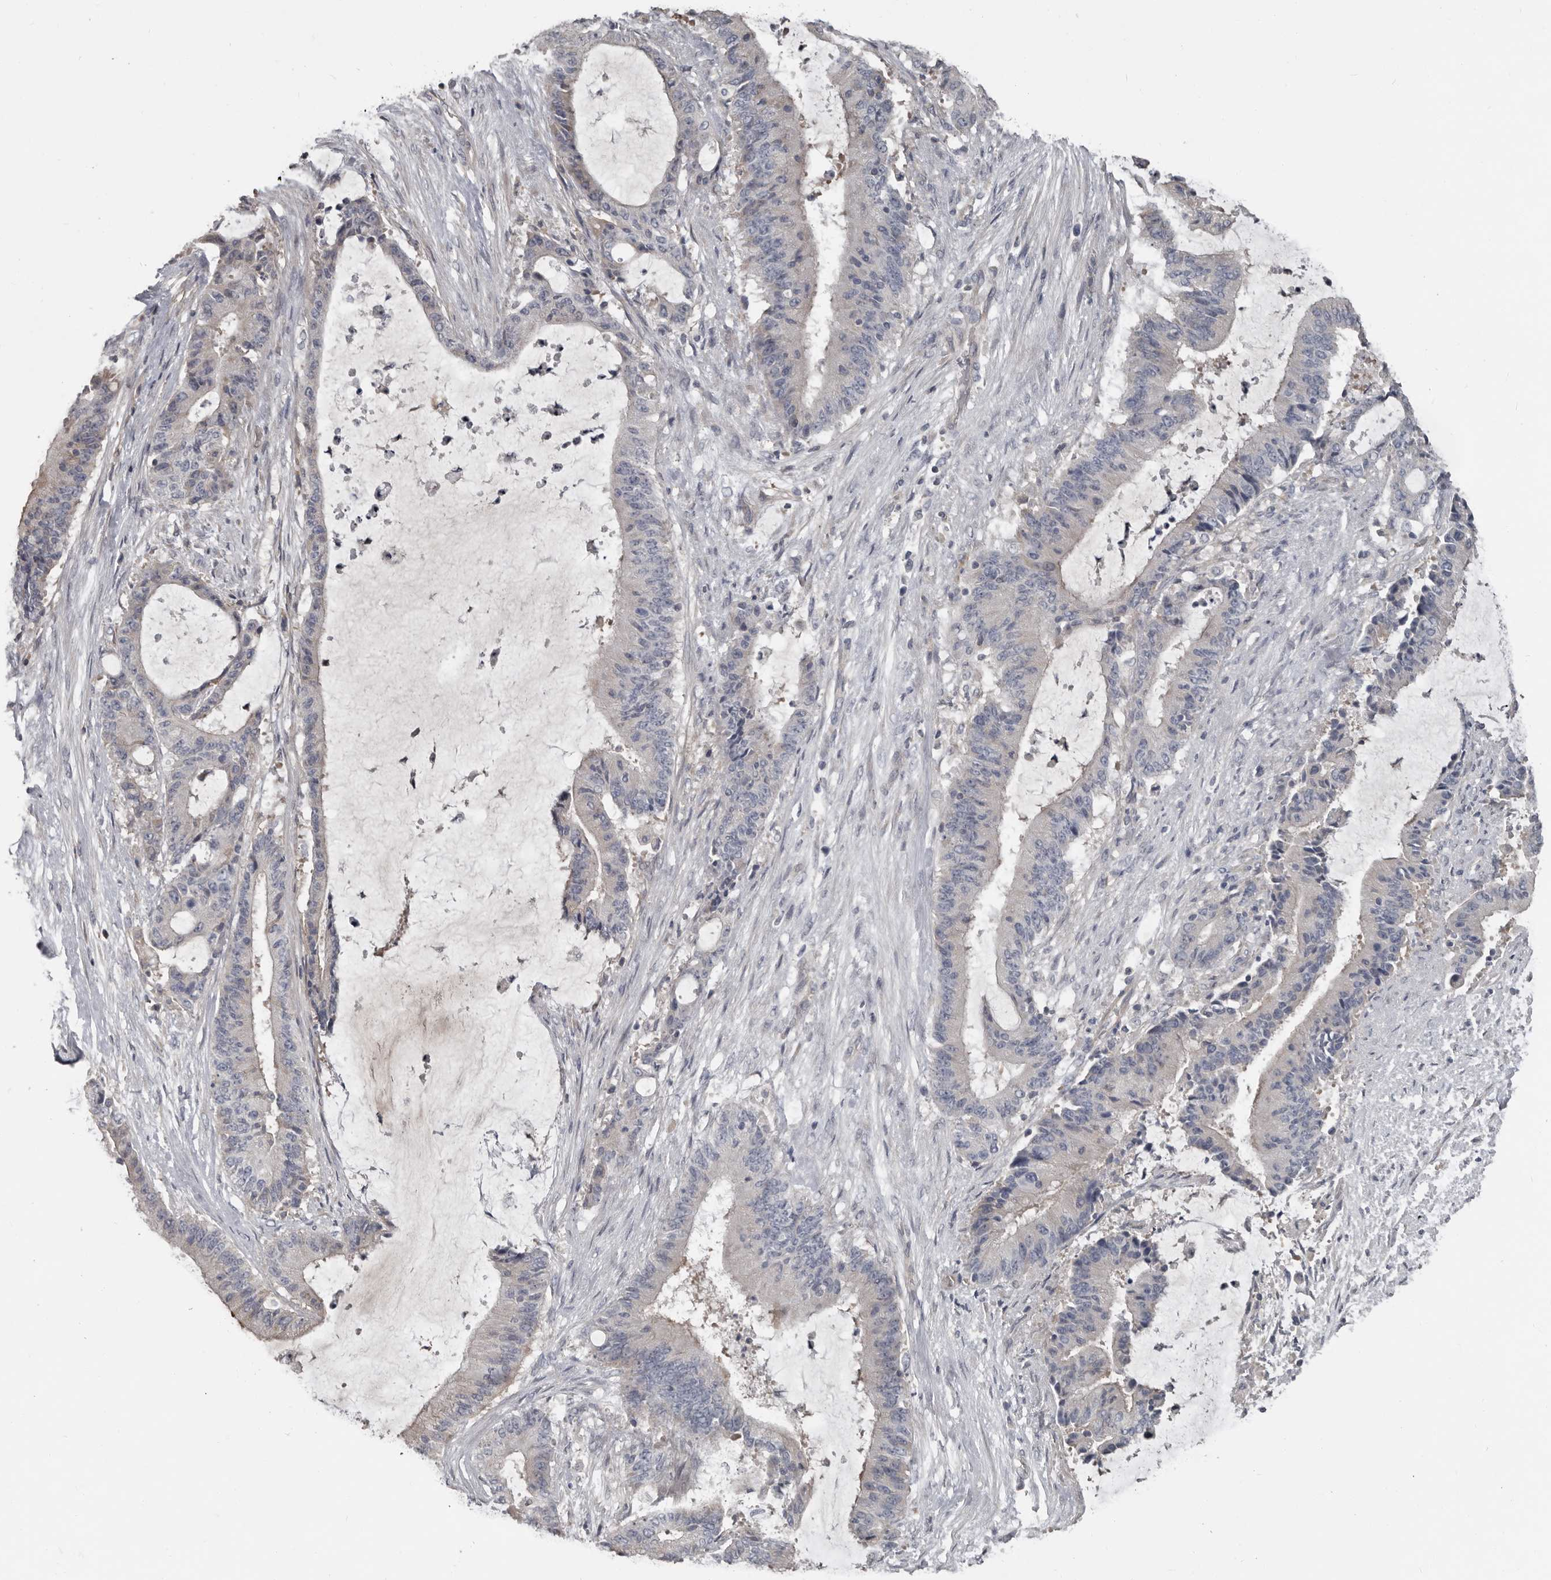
{"staining": {"intensity": "negative", "quantity": "none", "location": "none"}, "tissue": "liver cancer", "cell_type": "Tumor cells", "image_type": "cancer", "snomed": [{"axis": "morphology", "description": "Normal tissue, NOS"}, {"axis": "morphology", "description": "Cholangiocarcinoma"}, {"axis": "topography", "description": "Liver"}, {"axis": "topography", "description": "Peripheral nerve tissue"}], "caption": "Liver cholangiocarcinoma stained for a protein using immunohistochemistry (IHC) exhibits no expression tumor cells.", "gene": "CA6", "patient": {"sex": "female", "age": 73}}